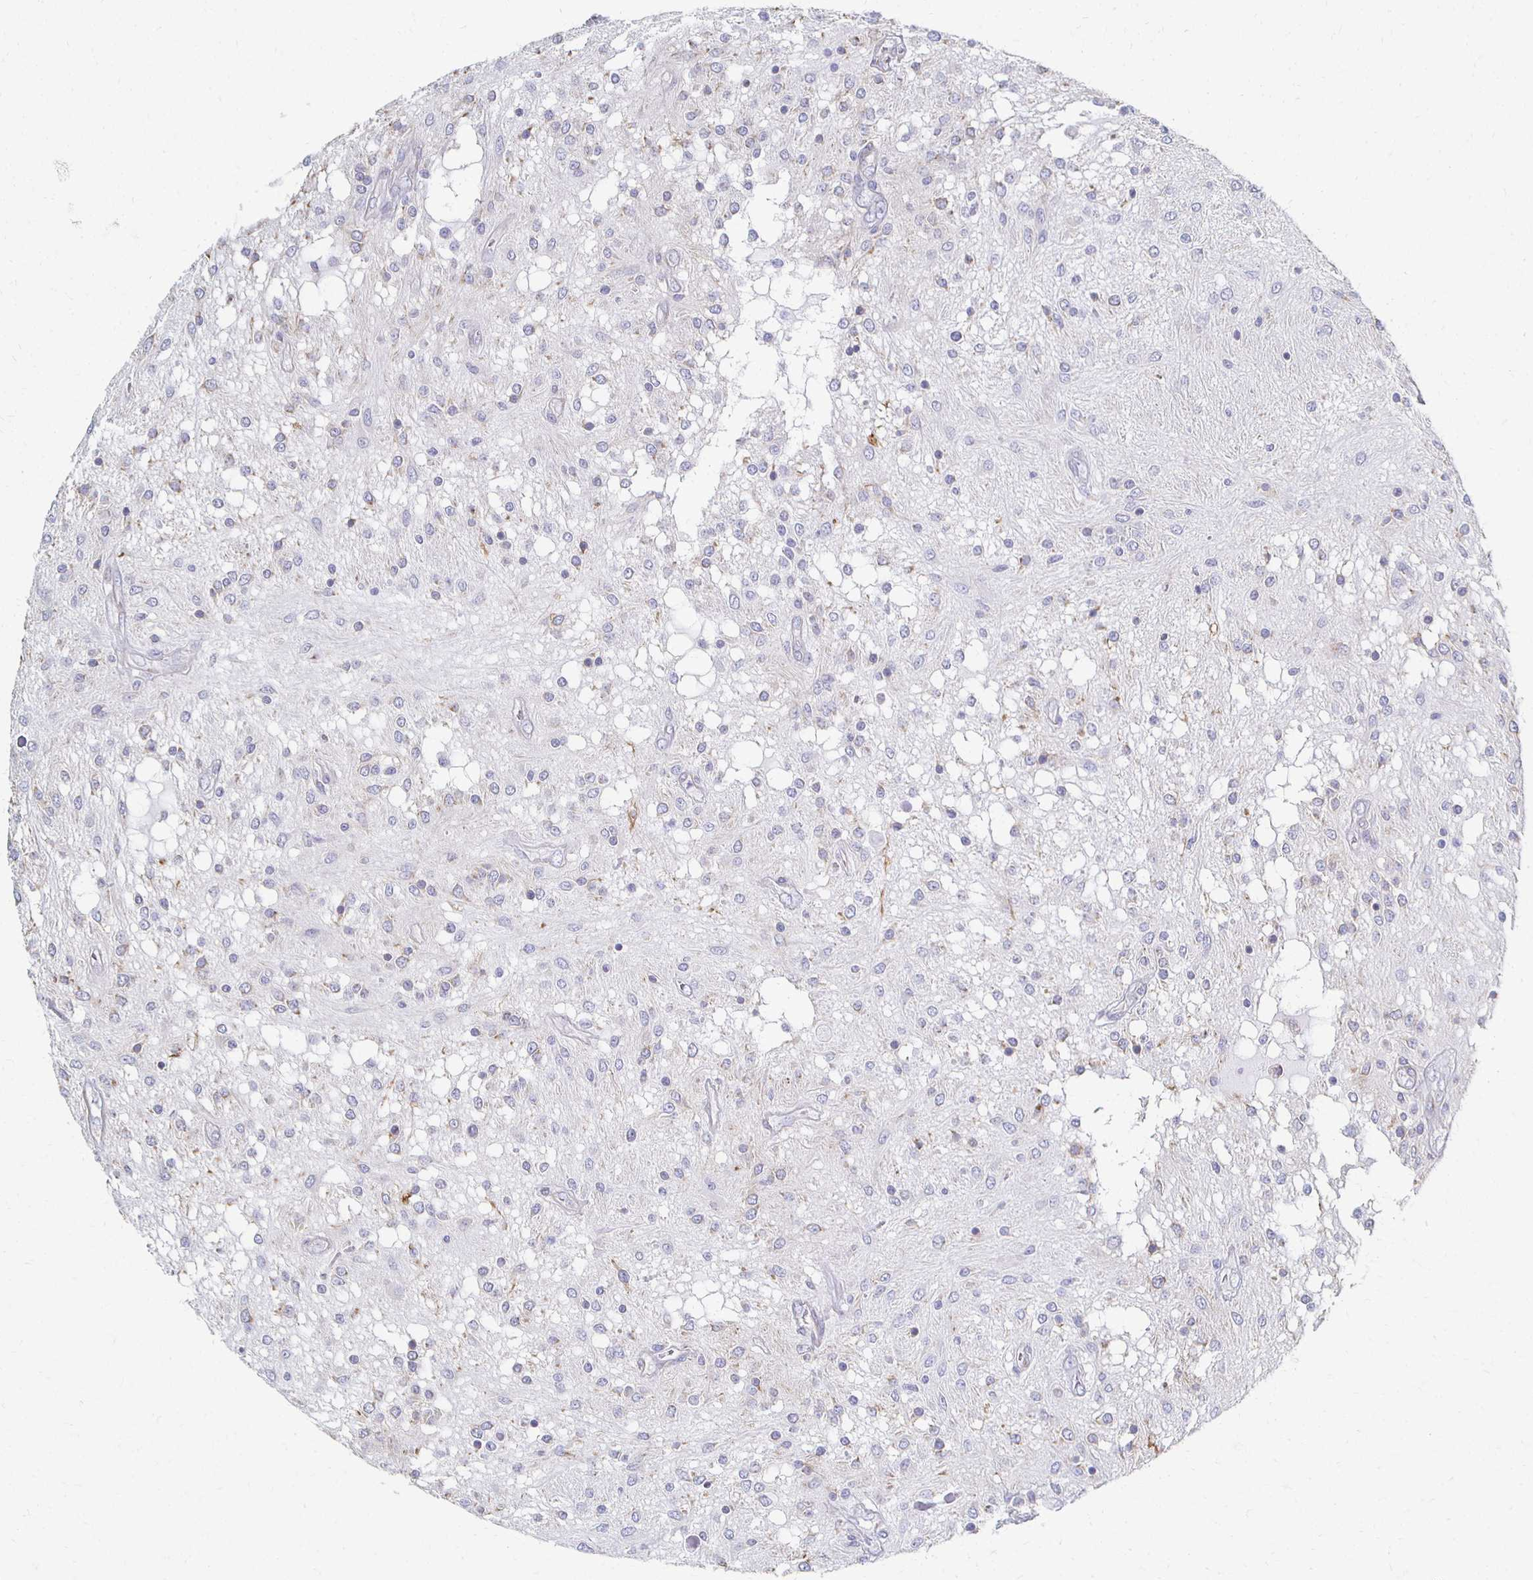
{"staining": {"intensity": "negative", "quantity": "none", "location": "none"}, "tissue": "glioma", "cell_type": "Tumor cells", "image_type": "cancer", "snomed": [{"axis": "morphology", "description": "Glioma, malignant, Low grade"}, {"axis": "topography", "description": "Cerebellum"}], "caption": "This image is of glioma stained with immunohistochemistry (IHC) to label a protein in brown with the nuclei are counter-stained blue. There is no staining in tumor cells. (DAB (3,3'-diaminobenzidine) immunohistochemistry (IHC) visualized using brightfield microscopy, high magnification).", "gene": "ATP1A3", "patient": {"sex": "female", "age": 14}}